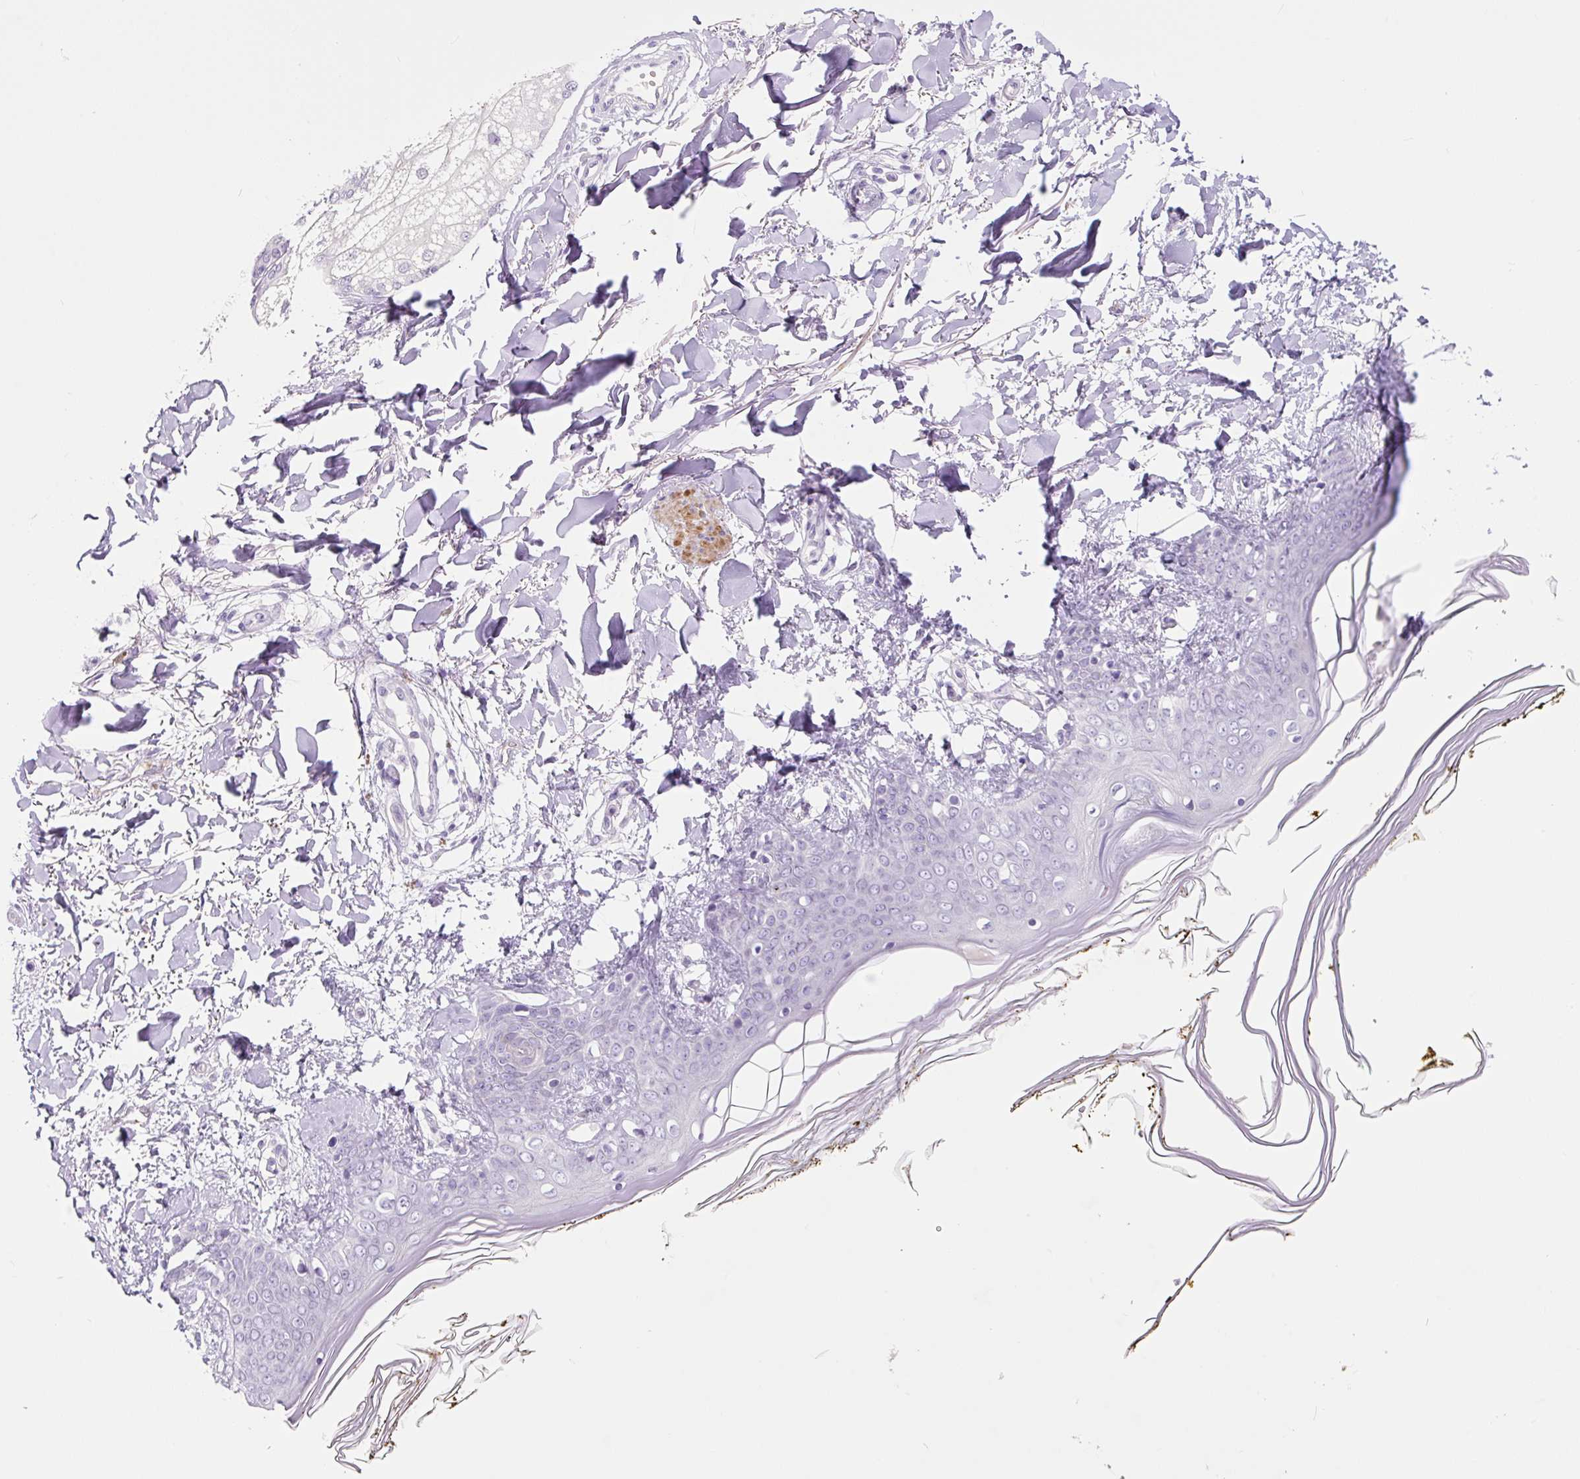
{"staining": {"intensity": "negative", "quantity": "none", "location": "none"}, "tissue": "skin", "cell_type": "Fibroblasts", "image_type": "normal", "snomed": [{"axis": "morphology", "description": "Normal tissue, NOS"}, {"axis": "topography", "description": "Skin"}], "caption": "Immunohistochemistry histopathology image of unremarkable skin: human skin stained with DAB (3,3'-diaminobenzidine) shows no significant protein positivity in fibroblasts. (DAB (3,3'-diaminobenzidine) immunohistochemistry with hematoxylin counter stain).", "gene": "CCL25", "patient": {"sex": "female", "age": 34}}